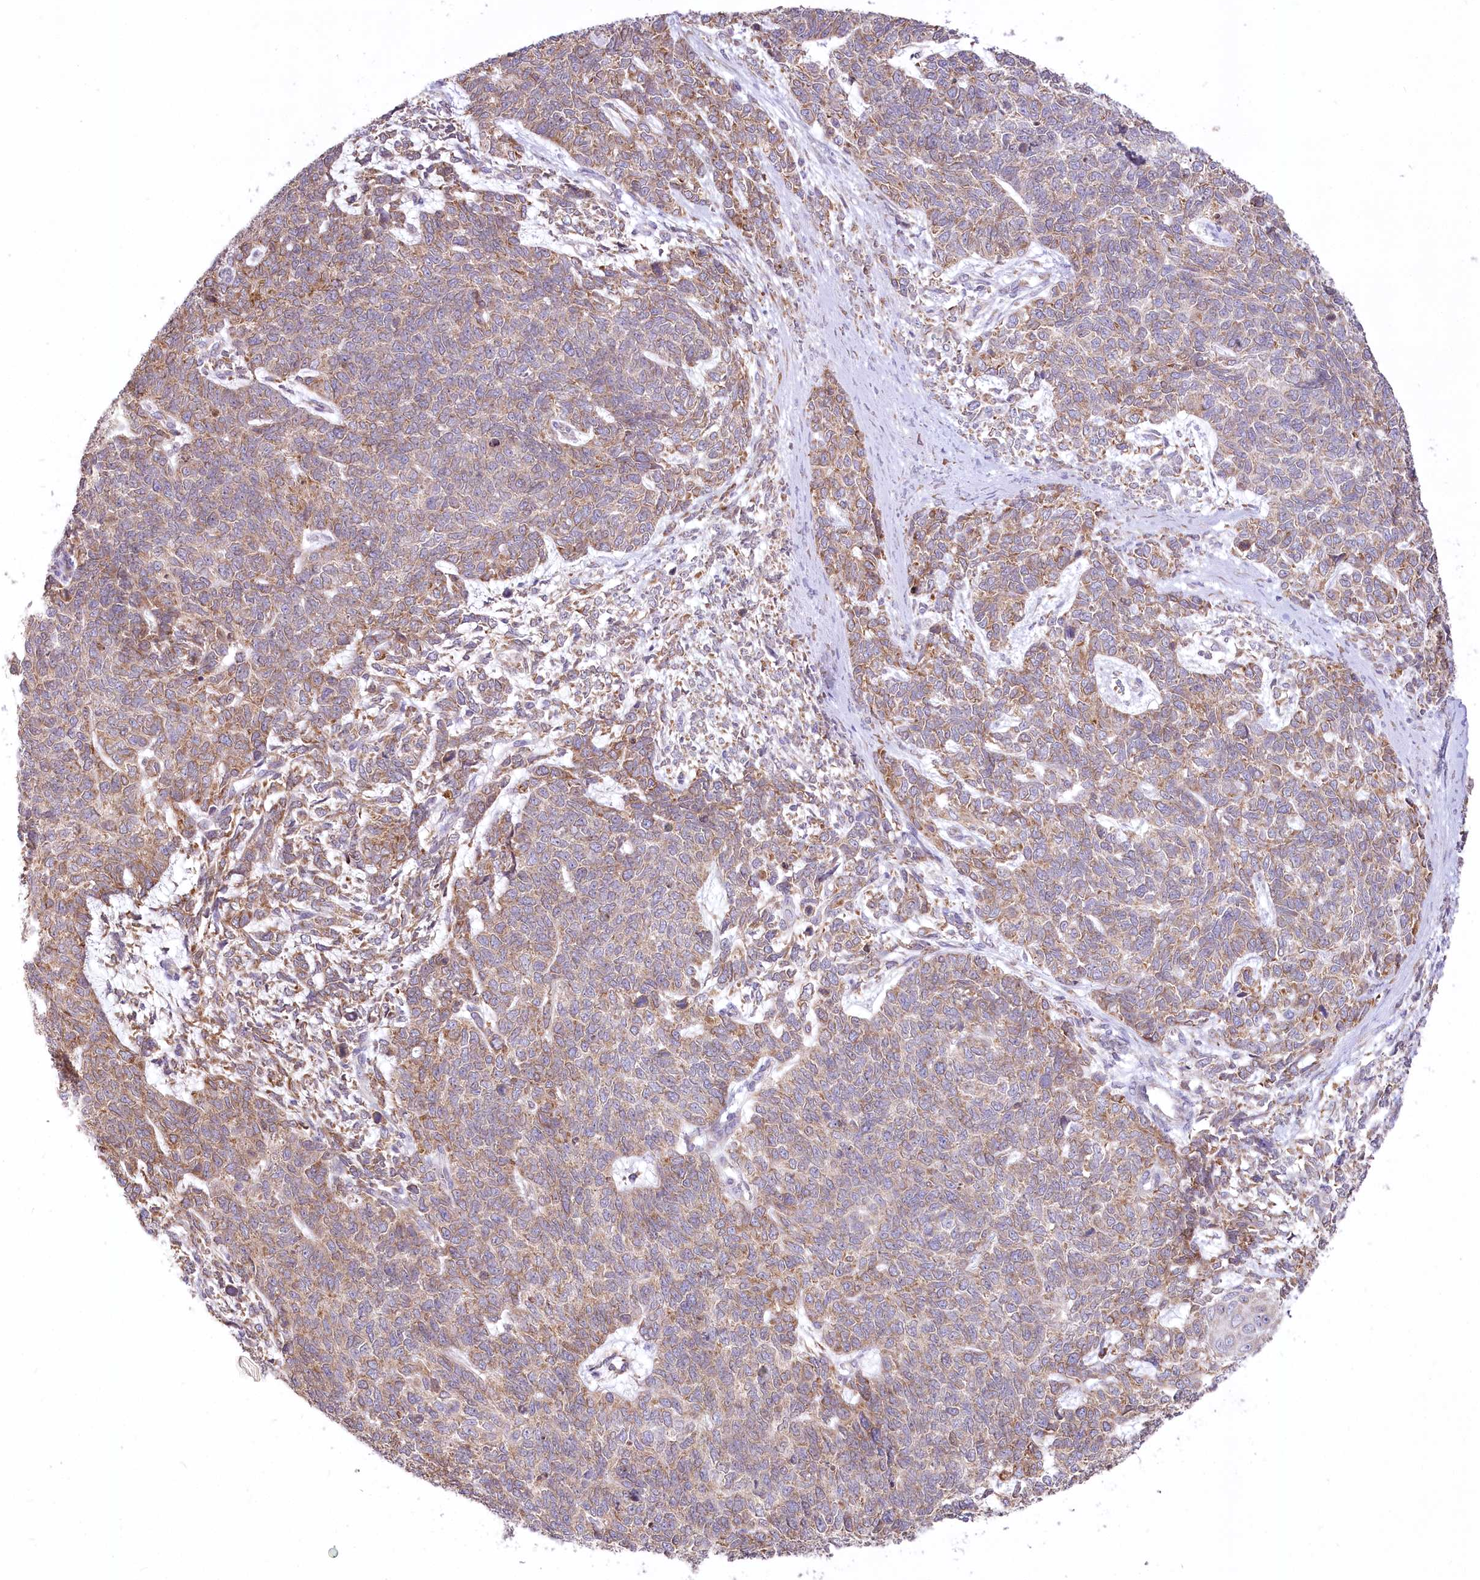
{"staining": {"intensity": "moderate", "quantity": "25%-75%", "location": "cytoplasmic/membranous"}, "tissue": "cervical cancer", "cell_type": "Tumor cells", "image_type": "cancer", "snomed": [{"axis": "morphology", "description": "Squamous cell carcinoma, NOS"}, {"axis": "topography", "description": "Cervix"}], "caption": "Cervical cancer (squamous cell carcinoma) stained with a protein marker displays moderate staining in tumor cells.", "gene": "STT3B", "patient": {"sex": "female", "age": 63}}